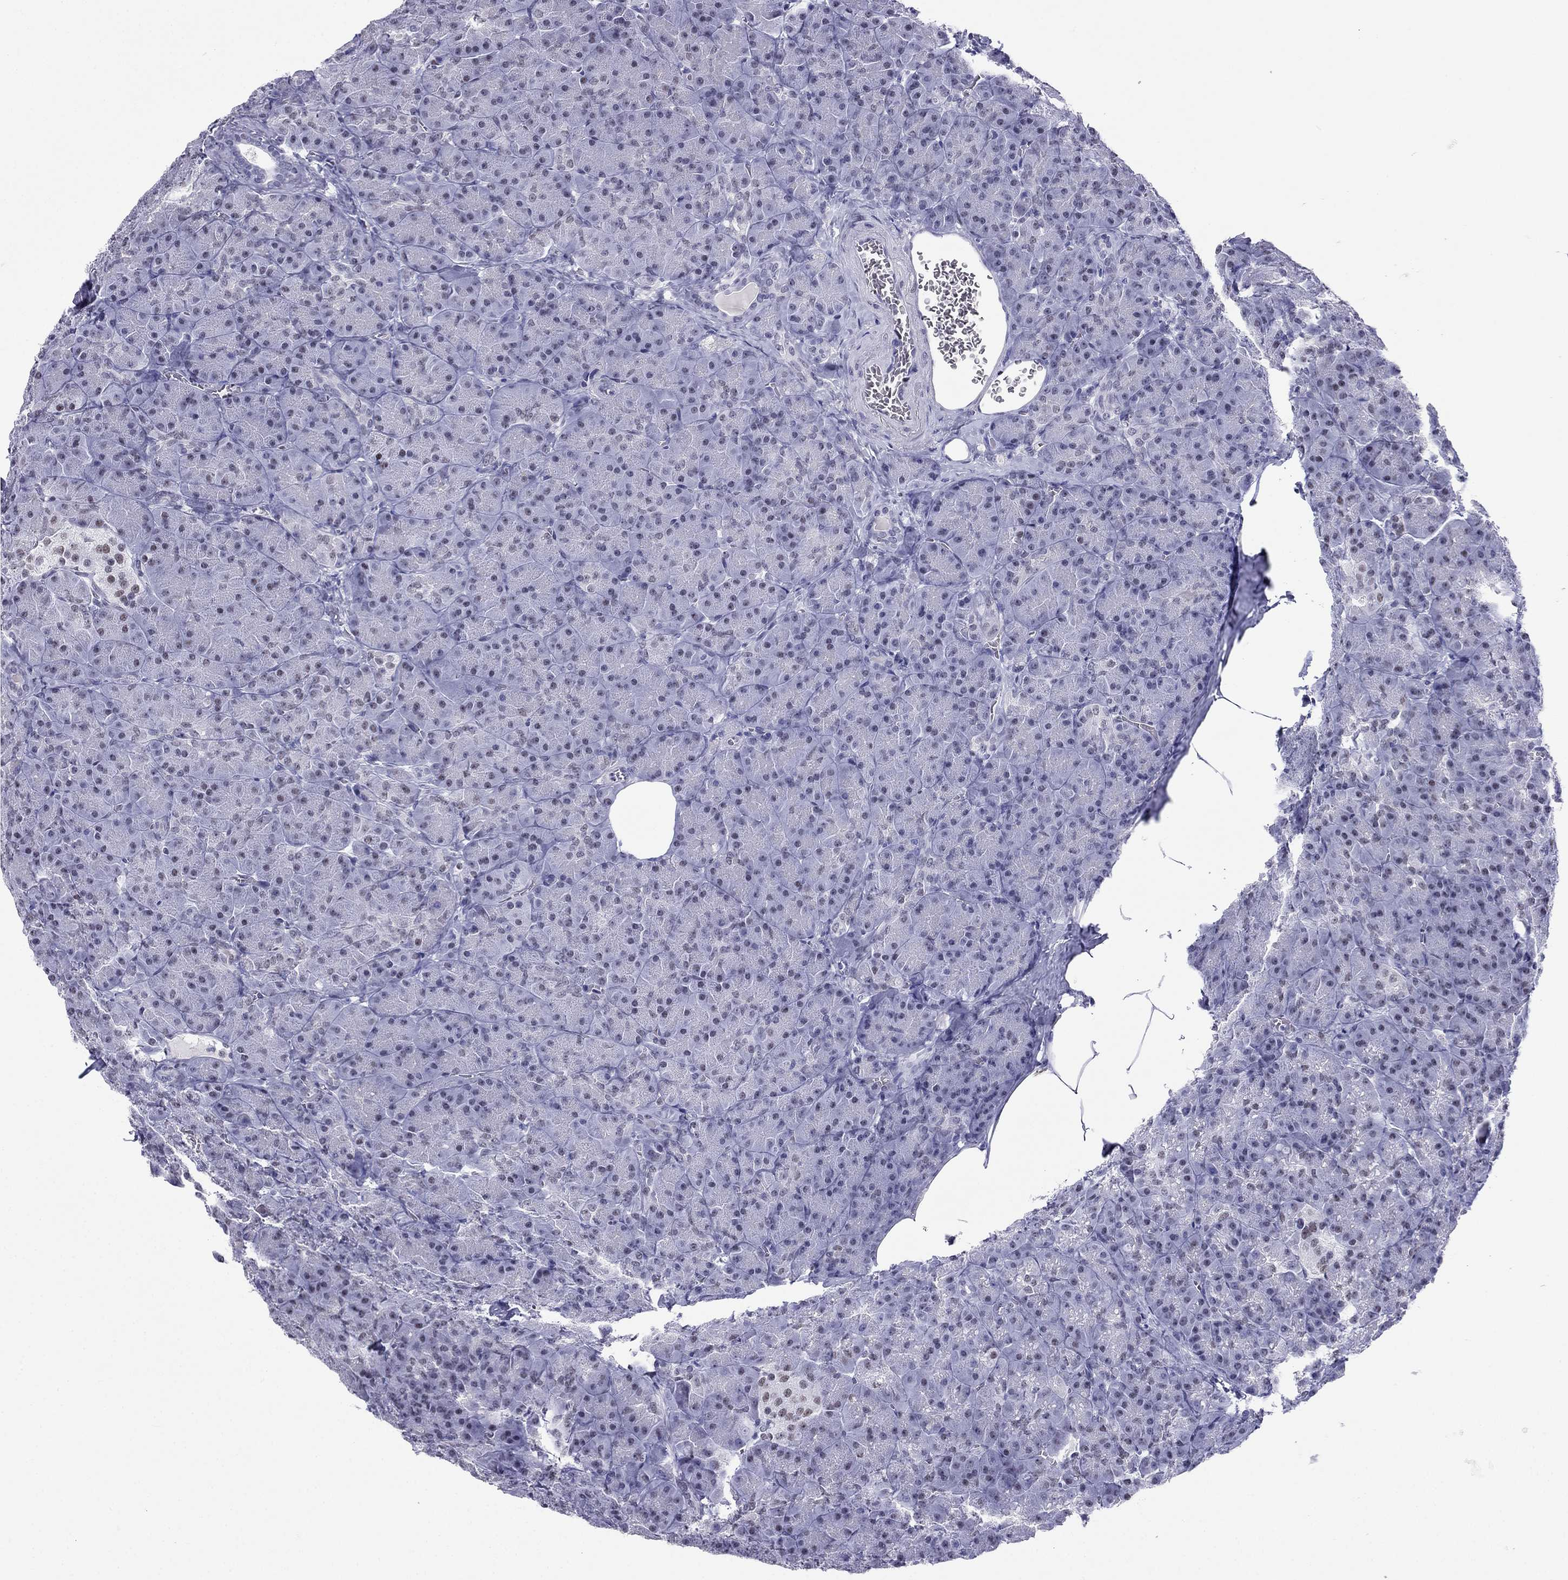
{"staining": {"intensity": "negative", "quantity": "none", "location": "none"}, "tissue": "pancreas", "cell_type": "Exocrine glandular cells", "image_type": "normal", "snomed": [{"axis": "morphology", "description": "Normal tissue, NOS"}, {"axis": "topography", "description": "Pancreas"}], "caption": "Immunohistochemical staining of unremarkable pancreas reveals no significant staining in exocrine glandular cells. (Stains: DAB immunohistochemistry with hematoxylin counter stain, Microscopy: brightfield microscopy at high magnification).", "gene": "PPM1G", "patient": {"sex": "male", "age": 57}}